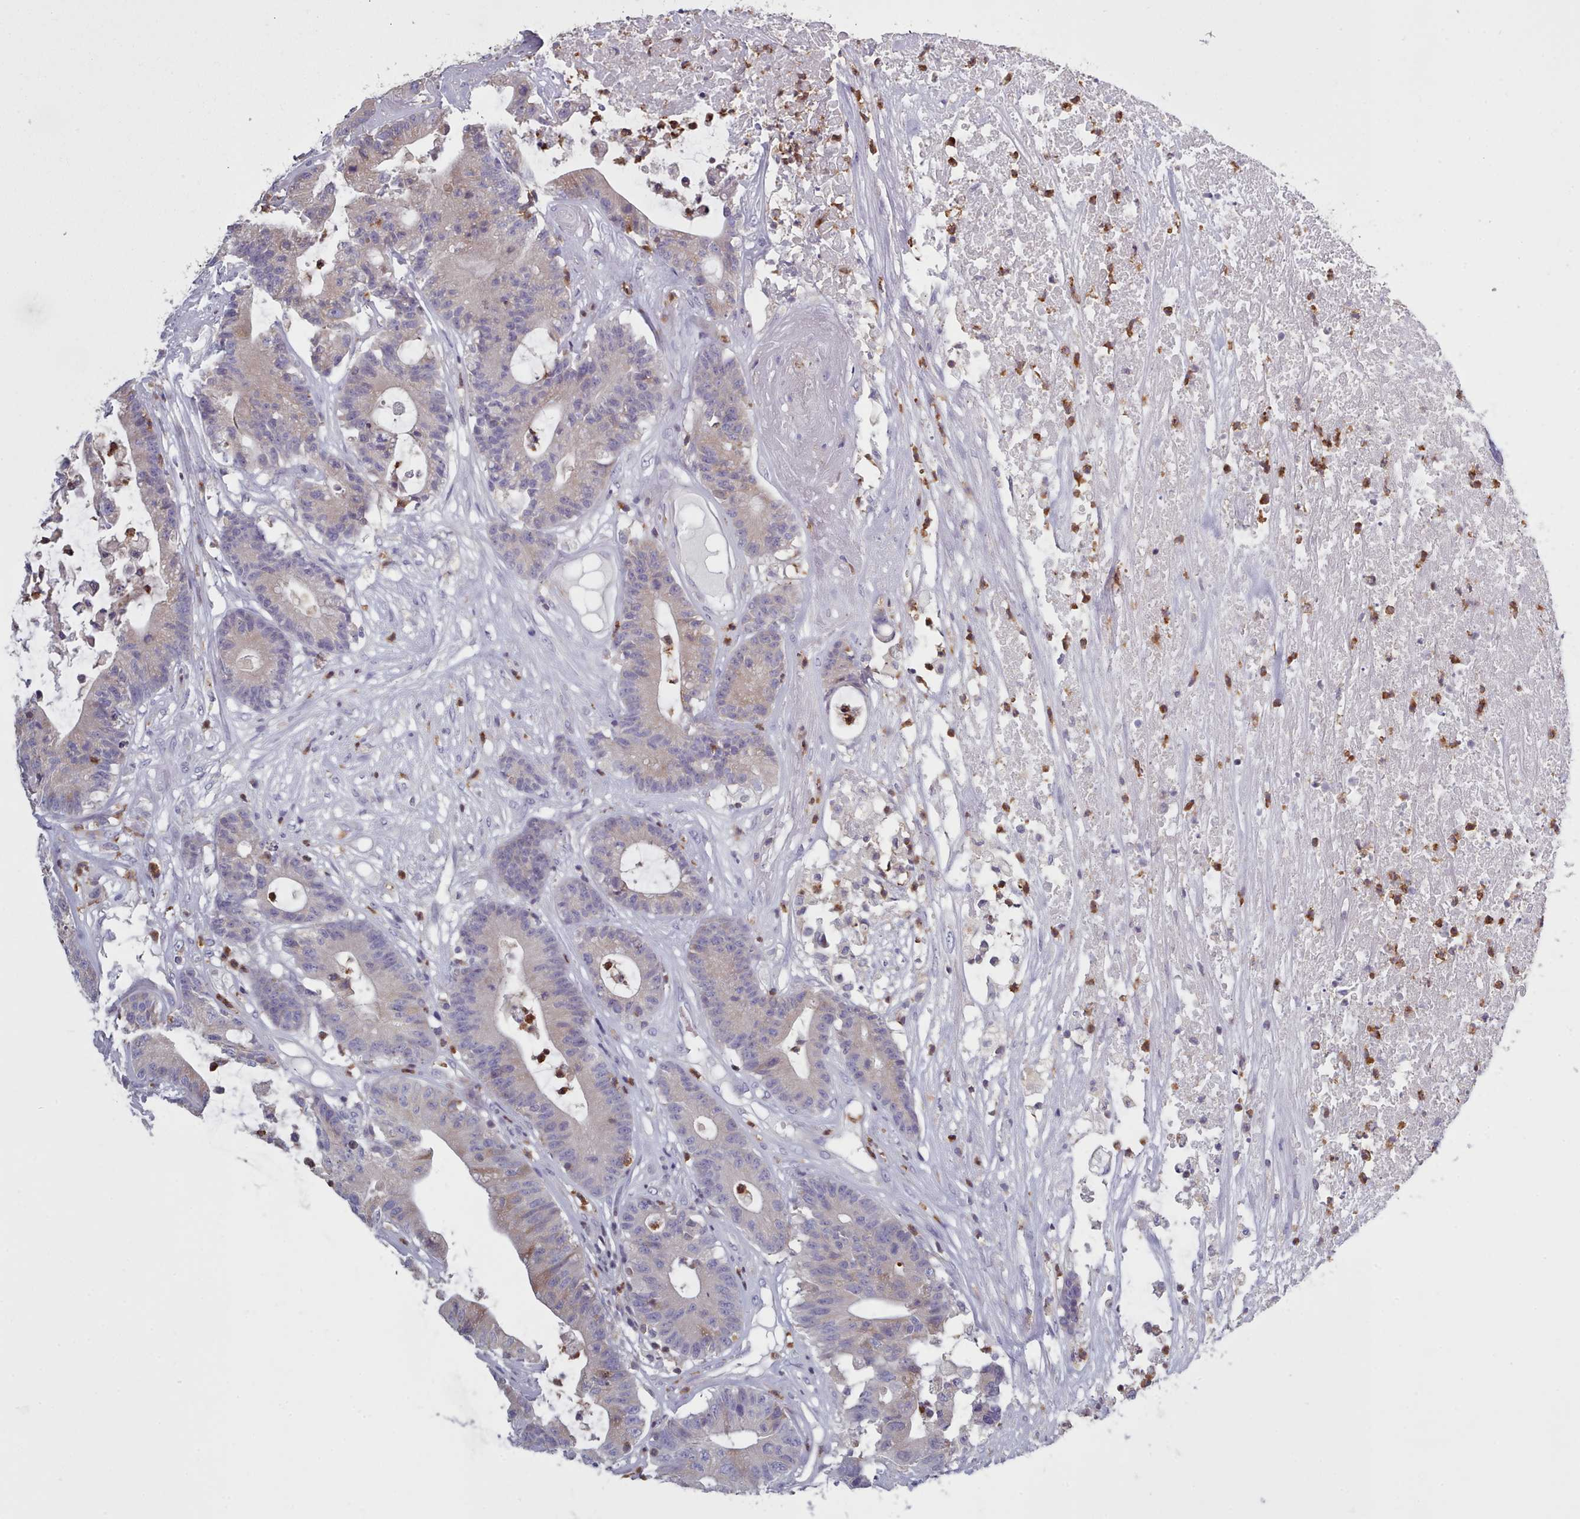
{"staining": {"intensity": "weak", "quantity": "<25%", "location": "cytoplasmic/membranous"}, "tissue": "colorectal cancer", "cell_type": "Tumor cells", "image_type": "cancer", "snomed": [{"axis": "morphology", "description": "Adenocarcinoma, NOS"}, {"axis": "topography", "description": "Colon"}], "caption": "High power microscopy image of an immunohistochemistry photomicrograph of colorectal adenocarcinoma, revealing no significant positivity in tumor cells. (IHC, brightfield microscopy, high magnification).", "gene": "RAC2", "patient": {"sex": "female", "age": 84}}